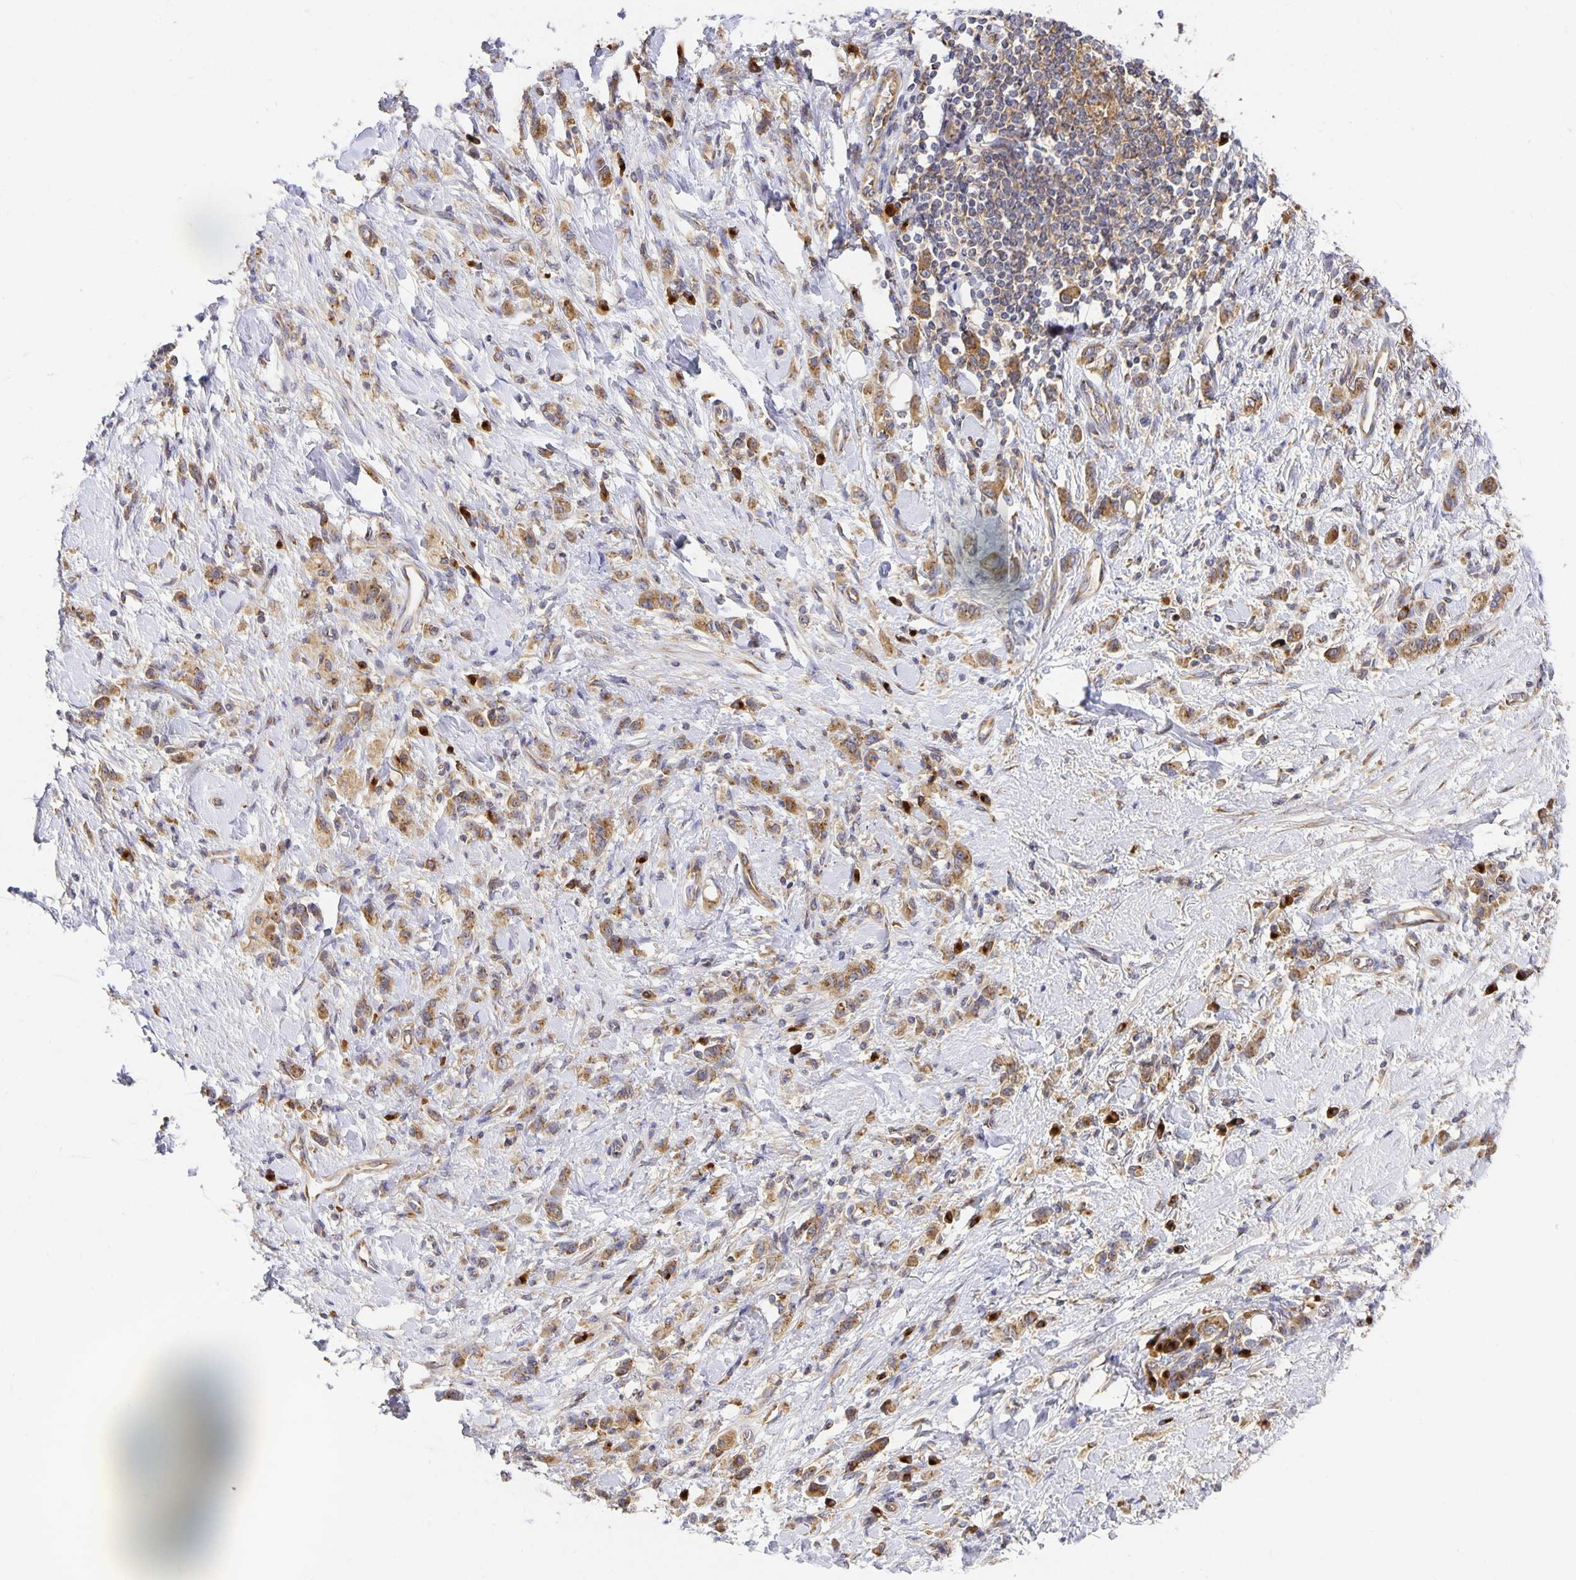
{"staining": {"intensity": "moderate", "quantity": ">75%", "location": "cytoplasmic/membranous"}, "tissue": "stomach cancer", "cell_type": "Tumor cells", "image_type": "cancer", "snomed": [{"axis": "morphology", "description": "Adenocarcinoma, NOS"}, {"axis": "topography", "description": "Stomach"}], "caption": "Immunohistochemistry (IHC) (DAB (3,3'-diaminobenzidine)) staining of human stomach adenocarcinoma demonstrates moderate cytoplasmic/membranous protein expression in approximately >75% of tumor cells.", "gene": "USO1", "patient": {"sex": "male", "age": 77}}